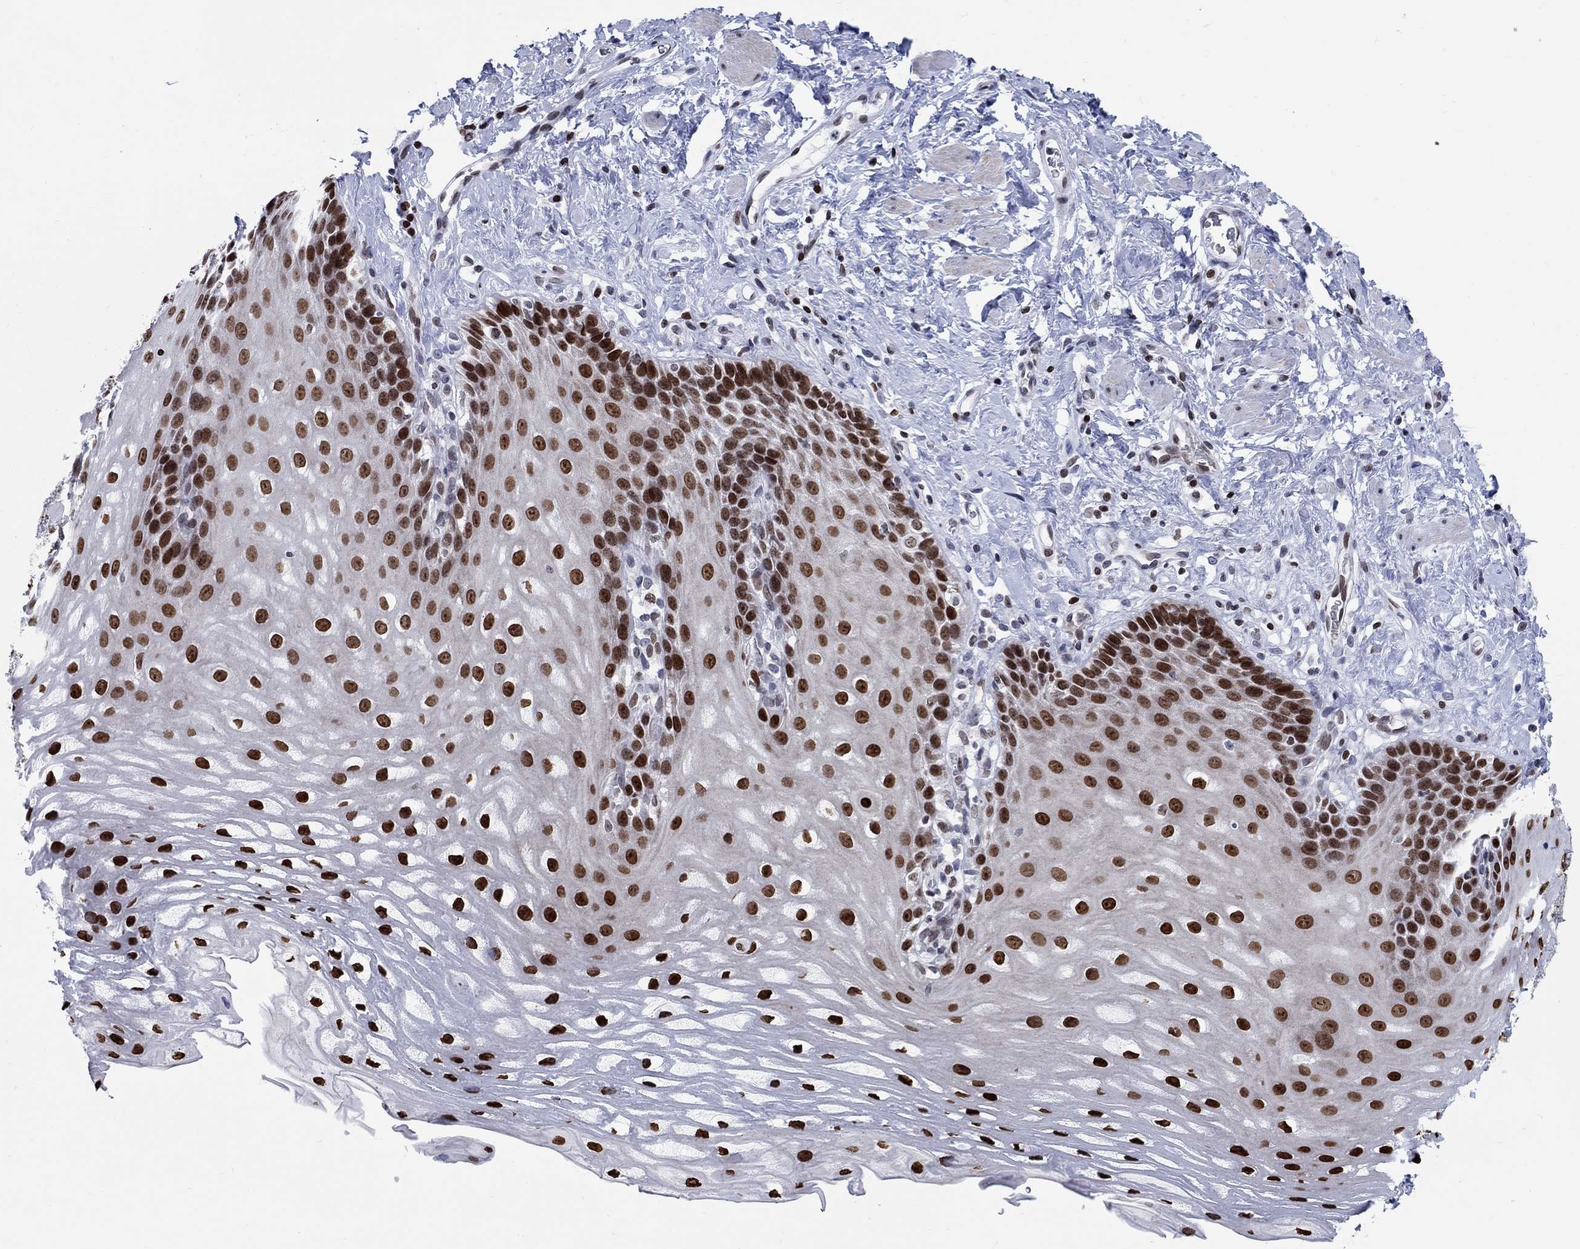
{"staining": {"intensity": "strong", "quantity": "25%-75%", "location": "nuclear"}, "tissue": "esophagus", "cell_type": "Squamous epithelial cells", "image_type": "normal", "snomed": [{"axis": "morphology", "description": "Normal tissue, NOS"}, {"axis": "topography", "description": "Esophagus"}], "caption": "Squamous epithelial cells demonstrate high levels of strong nuclear expression in about 25%-75% of cells in benign human esophagus.", "gene": "HMGA1", "patient": {"sex": "male", "age": 64}}